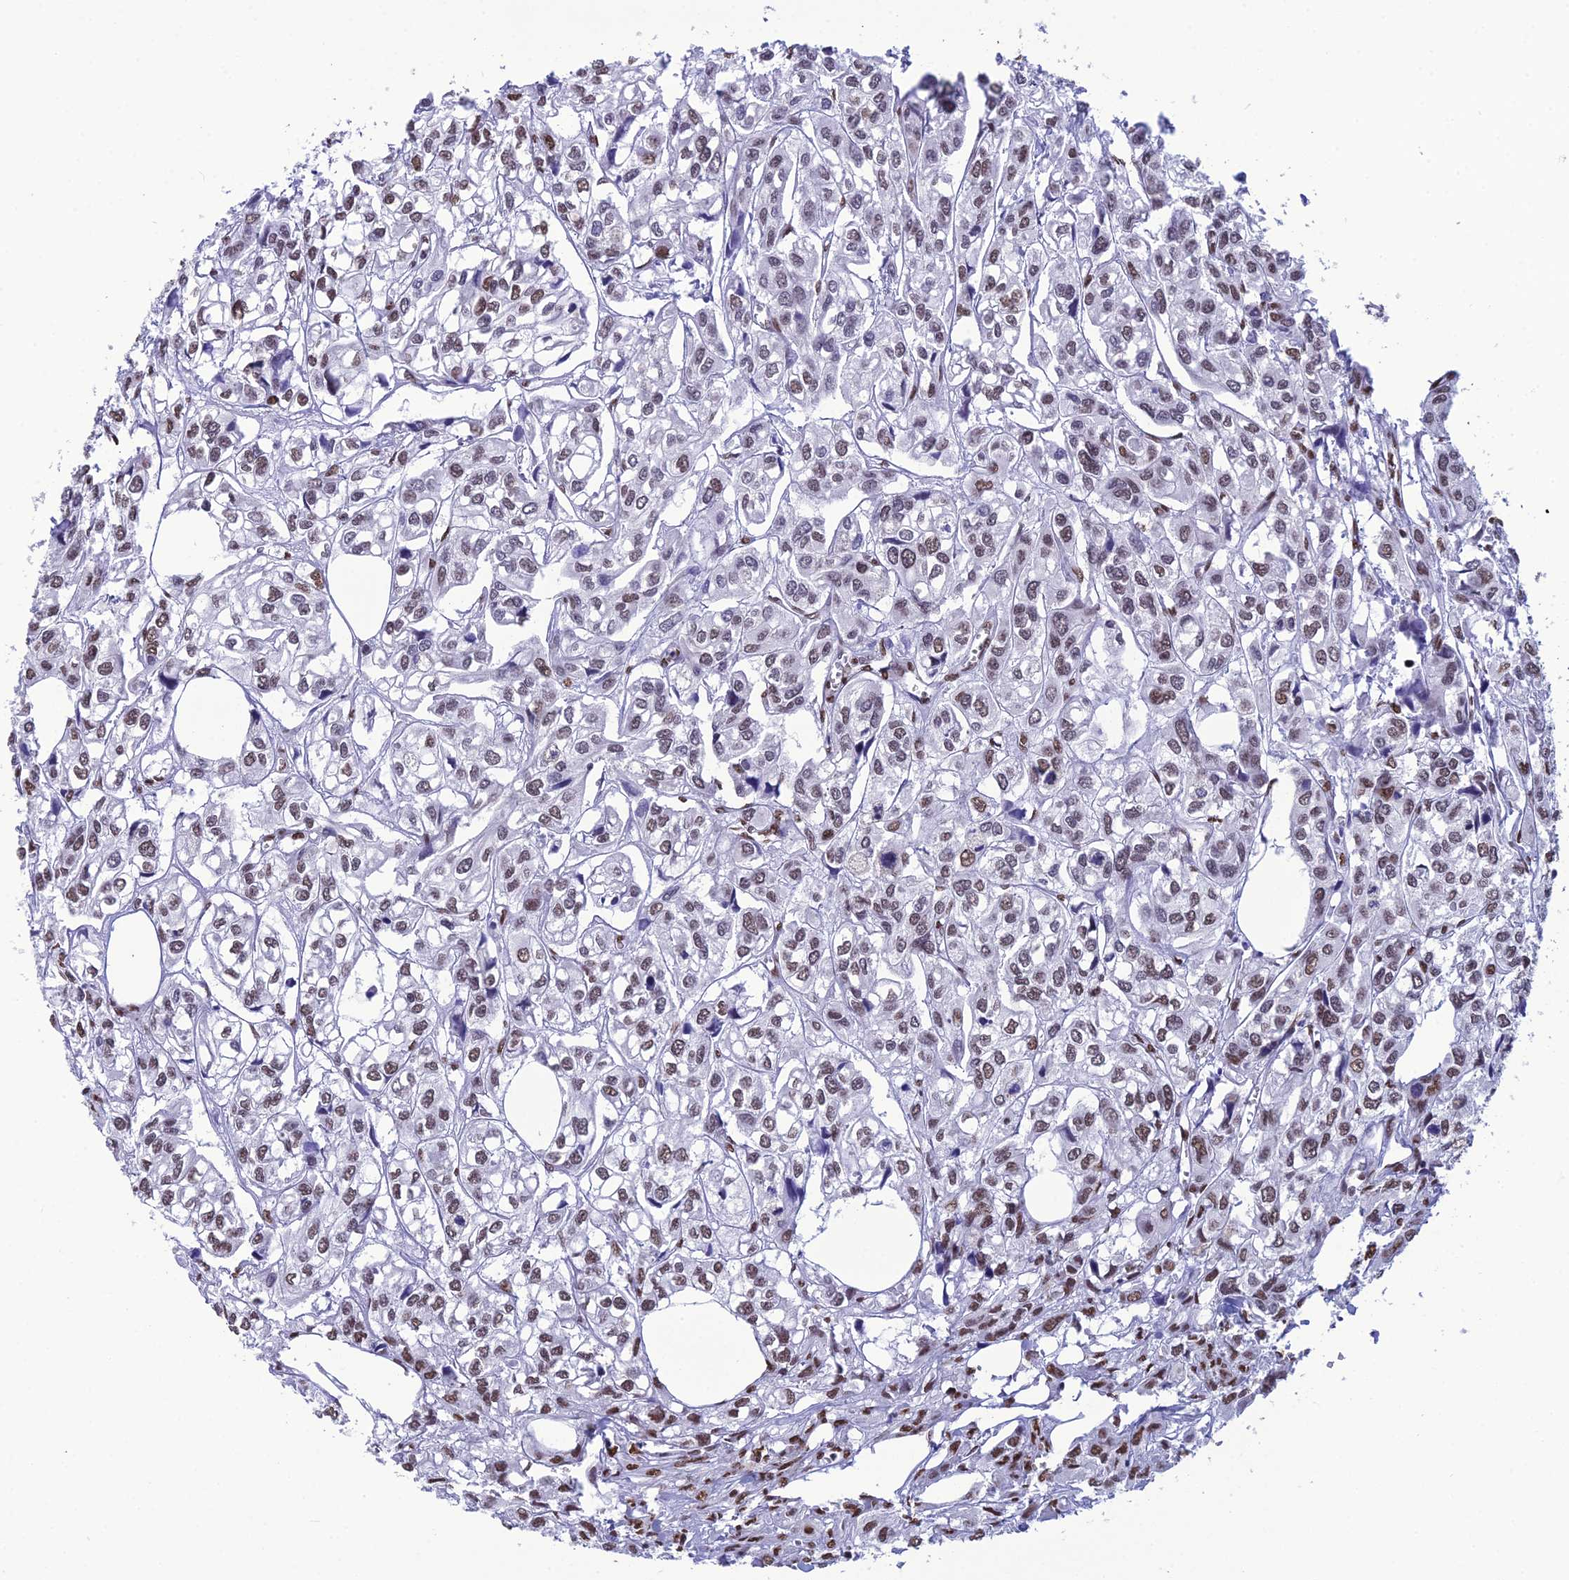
{"staining": {"intensity": "moderate", "quantity": "25%-75%", "location": "nuclear"}, "tissue": "urothelial cancer", "cell_type": "Tumor cells", "image_type": "cancer", "snomed": [{"axis": "morphology", "description": "Urothelial carcinoma, High grade"}, {"axis": "topography", "description": "Urinary bladder"}], "caption": "A brown stain labels moderate nuclear expression of a protein in urothelial cancer tumor cells.", "gene": "PRAMEF12", "patient": {"sex": "male", "age": 67}}